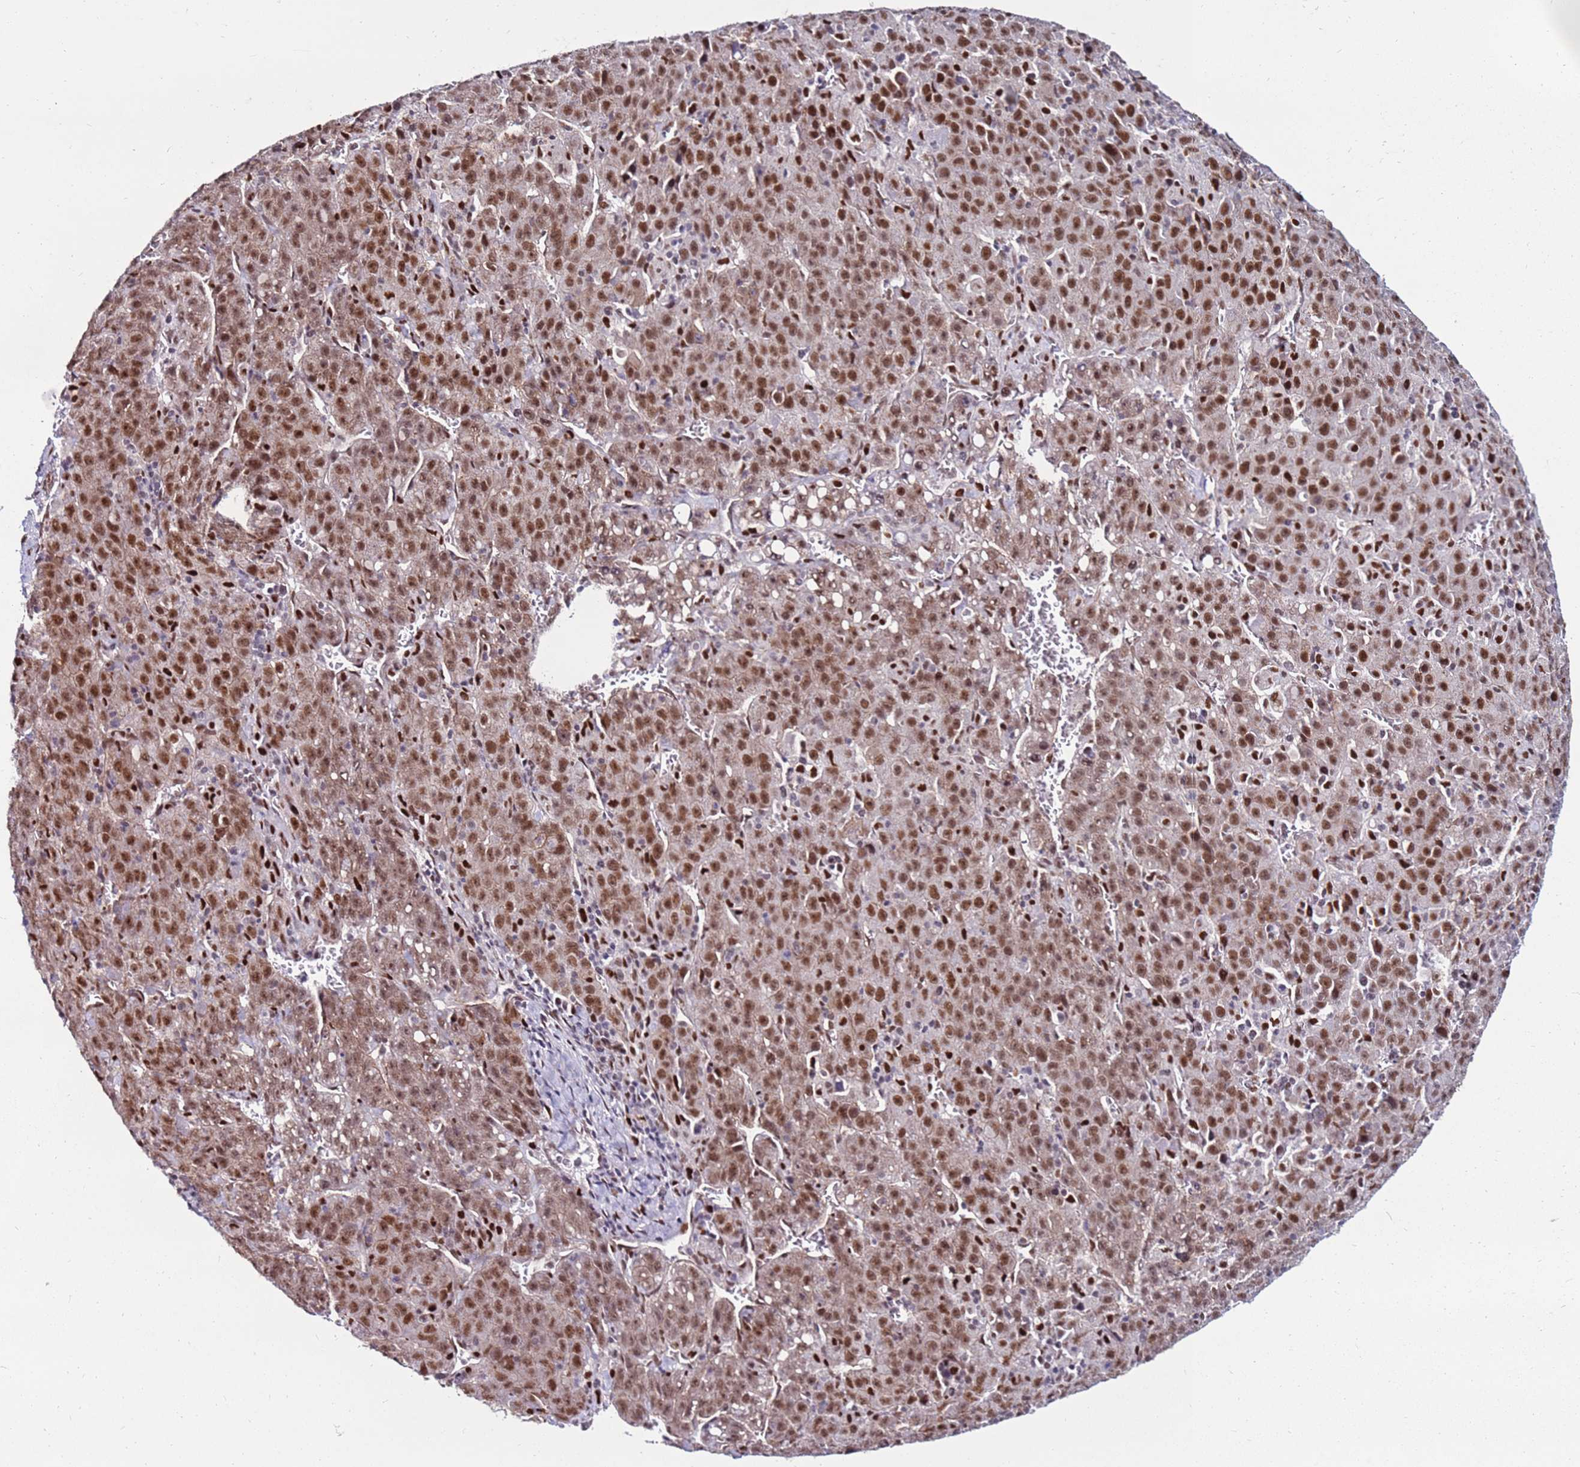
{"staining": {"intensity": "moderate", "quantity": ">75%", "location": "nuclear"}, "tissue": "liver cancer", "cell_type": "Tumor cells", "image_type": "cancer", "snomed": [{"axis": "morphology", "description": "Carcinoma, Hepatocellular, NOS"}, {"axis": "topography", "description": "Liver"}], "caption": "Immunohistochemistry (IHC) (DAB (3,3'-diaminobenzidine)) staining of liver cancer exhibits moderate nuclear protein staining in about >75% of tumor cells.", "gene": "KPNA4", "patient": {"sex": "female", "age": 53}}